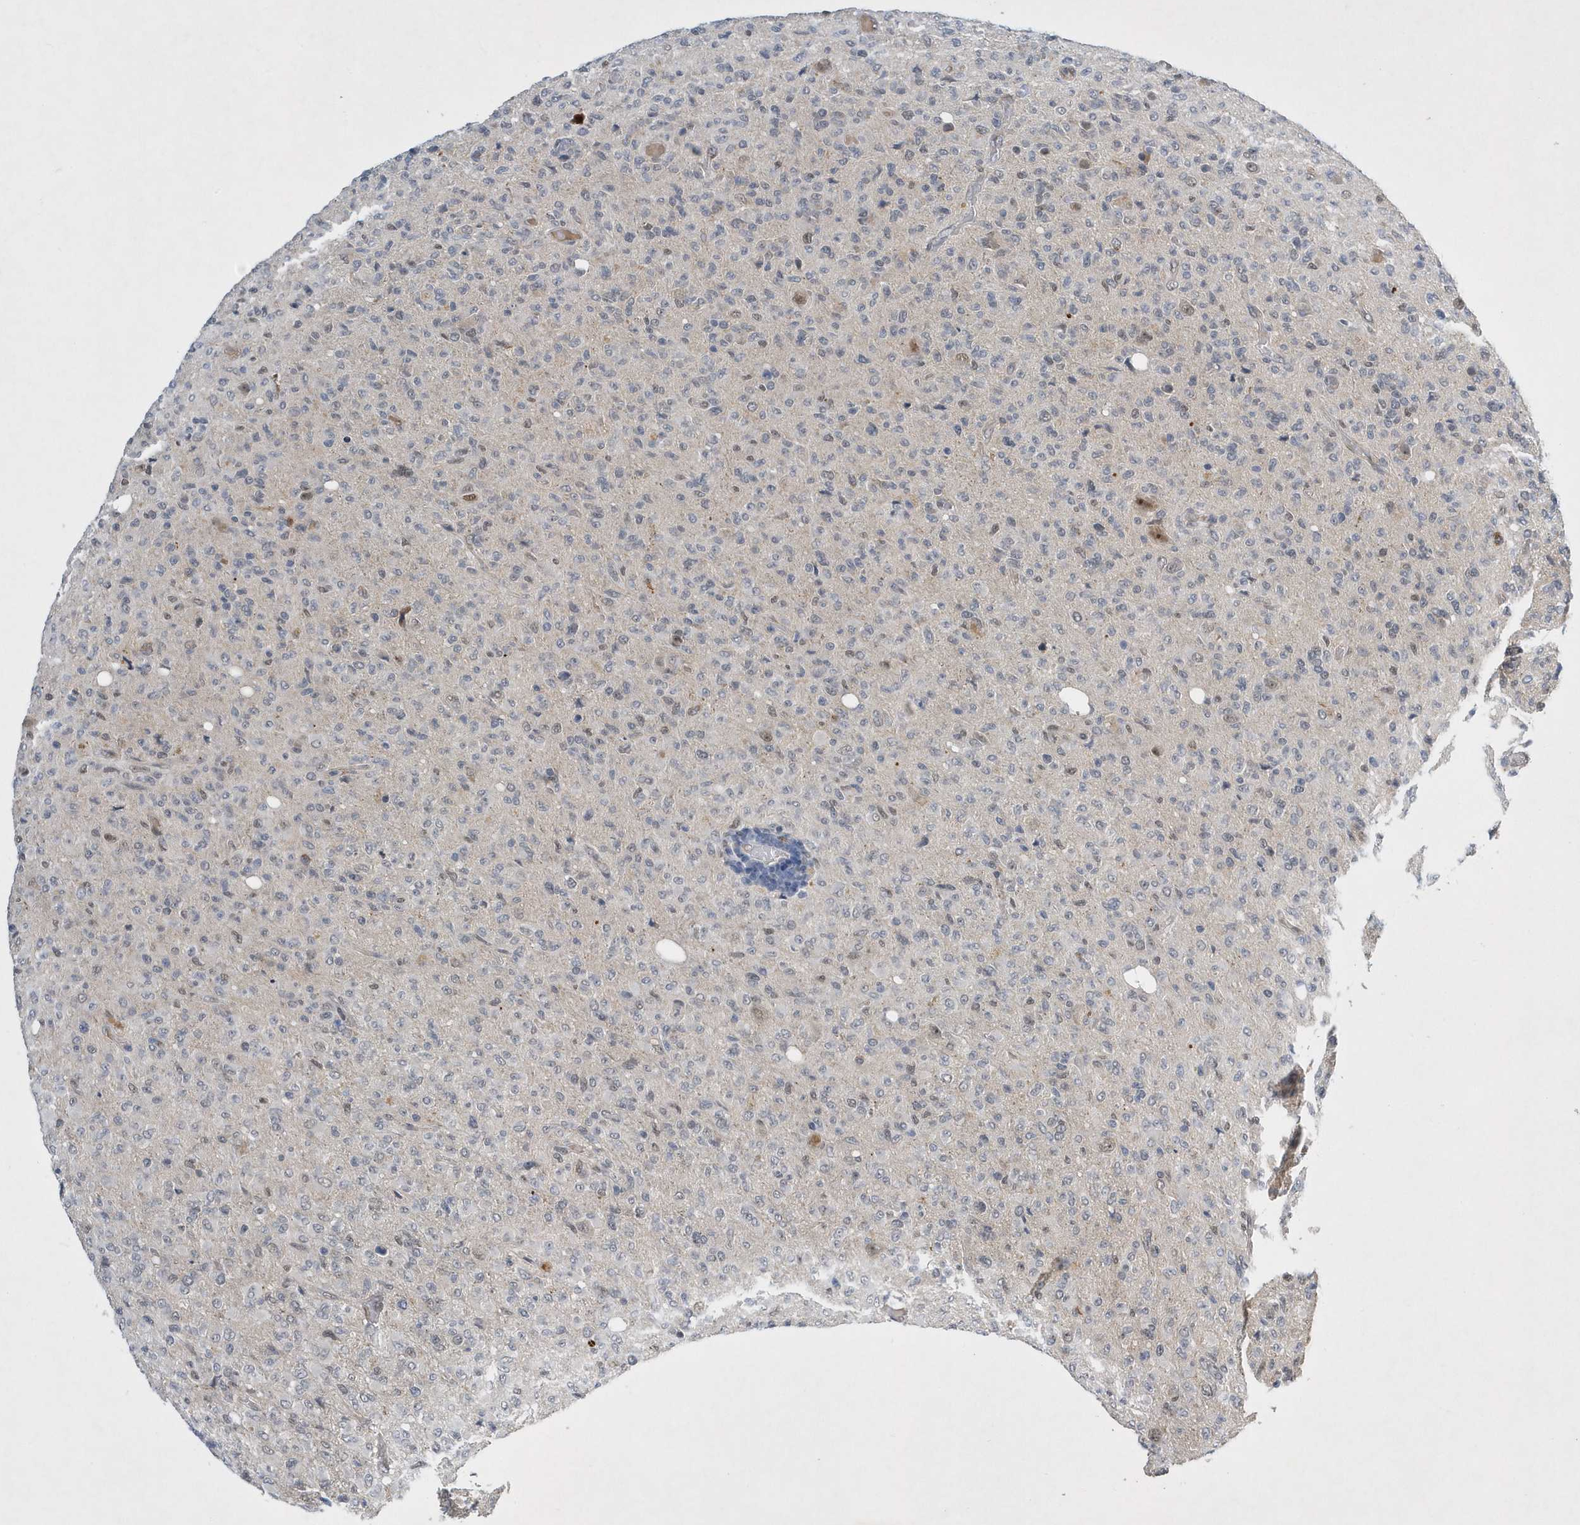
{"staining": {"intensity": "negative", "quantity": "none", "location": "none"}, "tissue": "glioma", "cell_type": "Tumor cells", "image_type": "cancer", "snomed": [{"axis": "morphology", "description": "Glioma, malignant, High grade"}, {"axis": "topography", "description": "Brain"}], "caption": "Tumor cells are negative for protein expression in human glioma.", "gene": "FAM217A", "patient": {"sex": "female", "age": 57}}